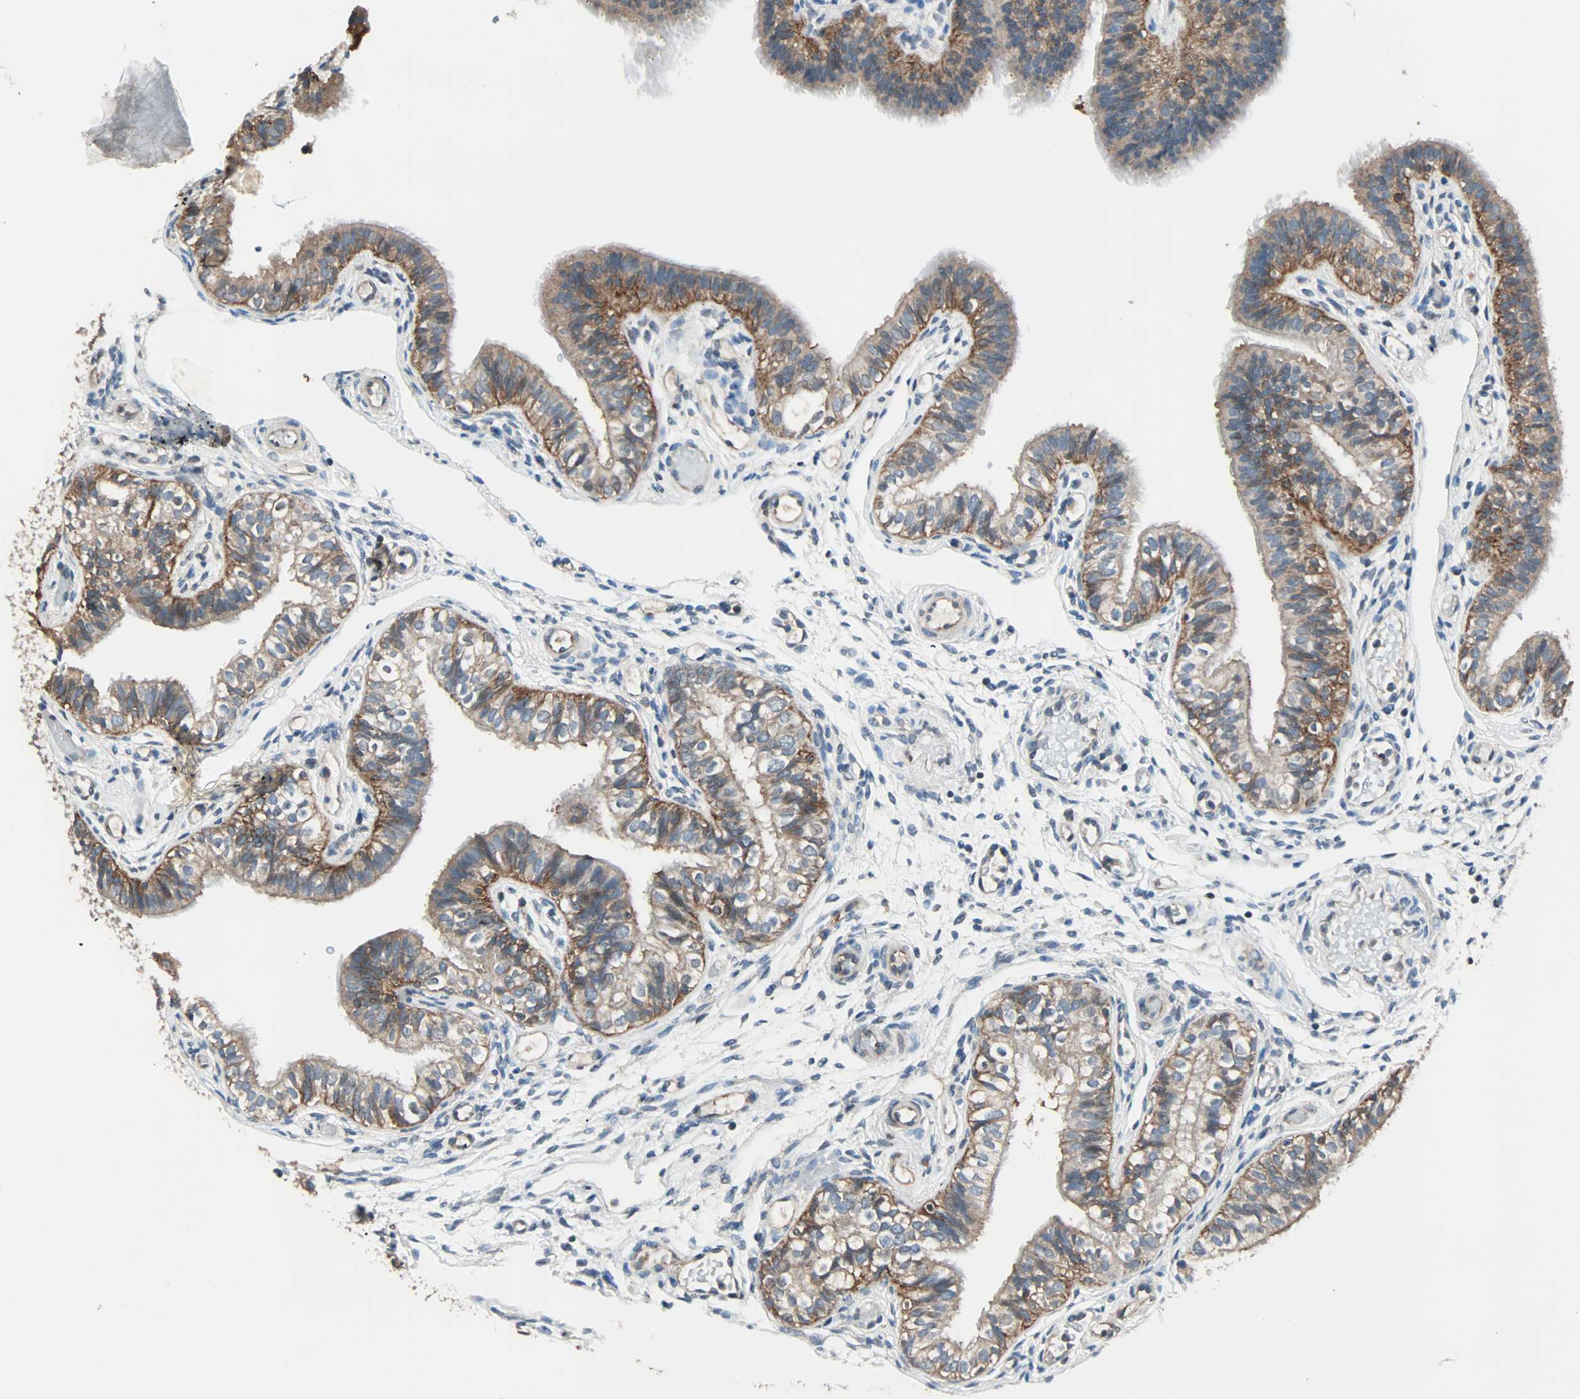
{"staining": {"intensity": "moderate", "quantity": ">75%", "location": "cytoplasmic/membranous"}, "tissue": "fallopian tube", "cell_type": "Glandular cells", "image_type": "normal", "snomed": [{"axis": "morphology", "description": "Normal tissue, NOS"}, {"axis": "morphology", "description": "Dermoid, NOS"}, {"axis": "topography", "description": "Fallopian tube"}], "caption": "Fallopian tube stained with DAB (3,3'-diaminobenzidine) immunohistochemistry (IHC) displays medium levels of moderate cytoplasmic/membranous positivity in approximately >75% of glandular cells.", "gene": "MAP3K21", "patient": {"sex": "female", "age": 33}}